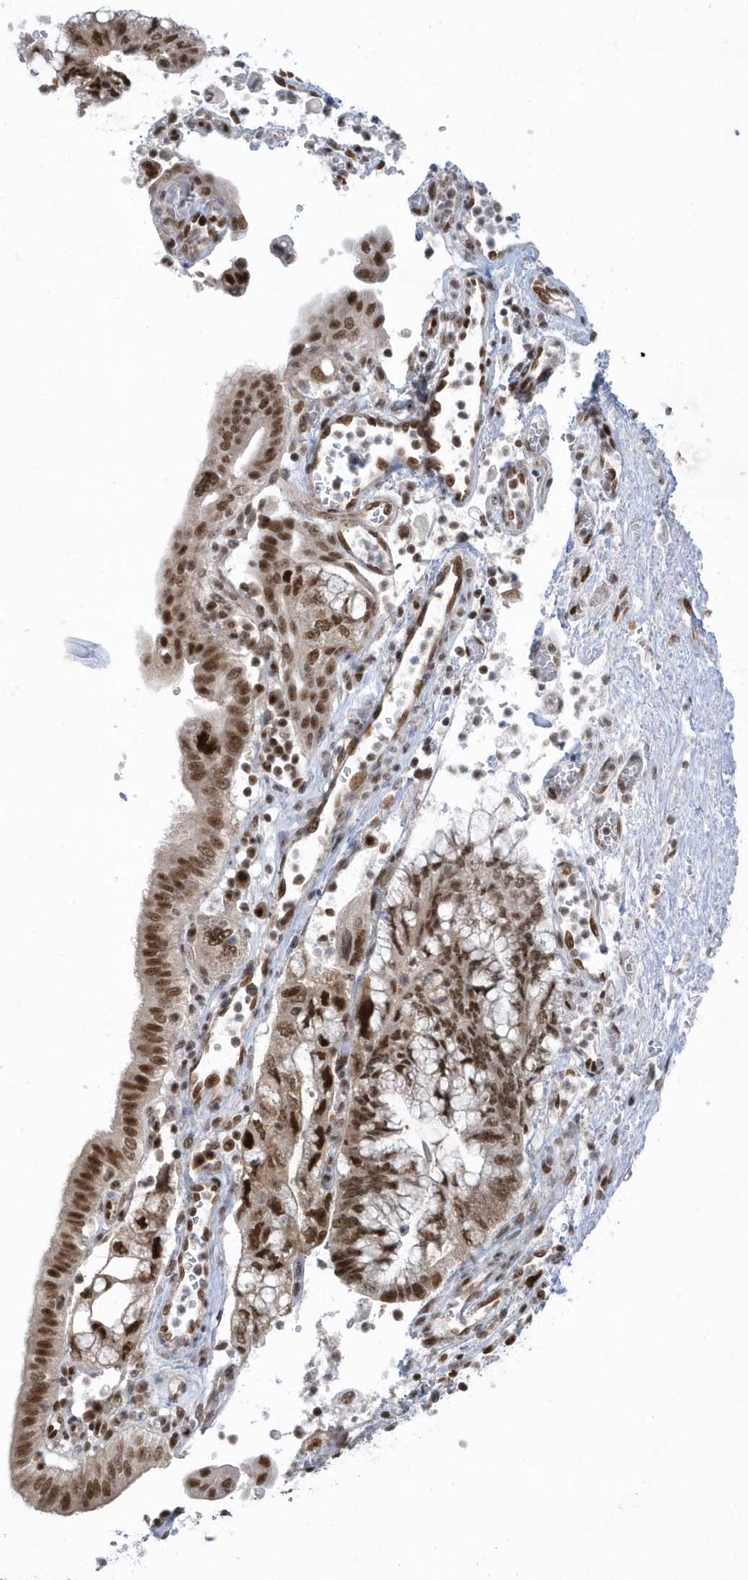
{"staining": {"intensity": "moderate", "quantity": ">75%", "location": "nuclear"}, "tissue": "pancreatic cancer", "cell_type": "Tumor cells", "image_type": "cancer", "snomed": [{"axis": "morphology", "description": "Adenocarcinoma, NOS"}, {"axis": "topography", "description": "Pancreas"}], "caption": "Immunohistochemistry (IHC) (DAB (3,3'-diaminobenzidine)) staining of human adenocarcinoma (pancreatic) displays moderate nuclear protein positivity in about >75% of tumor cells. The staining is performed using DAB (3,3'-diaminobenzidine) brown chromogen to label protein expression. The nuclei are counter-stained blue using hematoxylin.", "gene": "SEPHS1", "patient": {"sex": "female", "age": 73}}